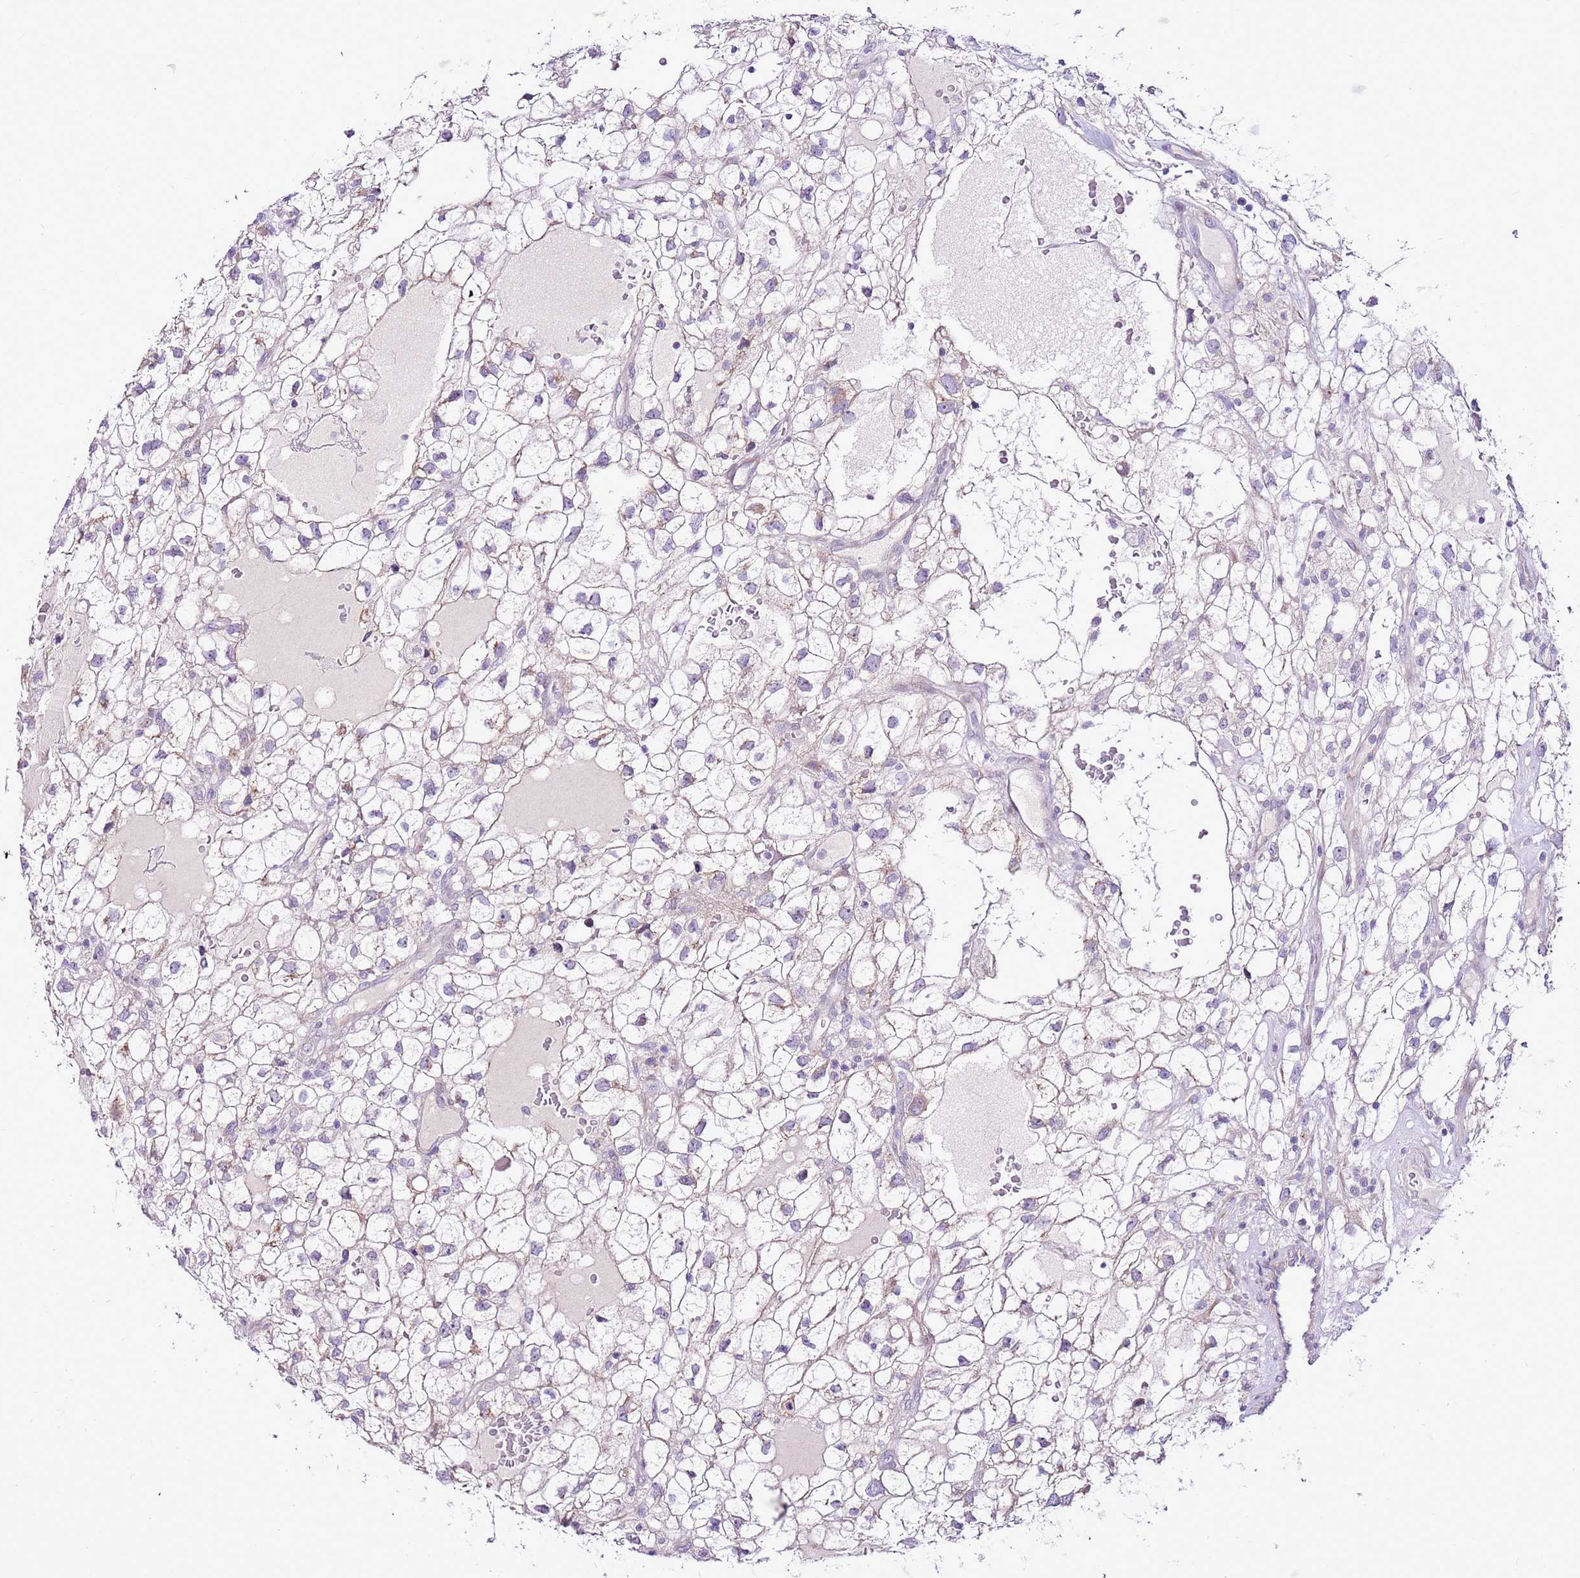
{"staining": {"intensity": "weak", "quantity": "<25%", "location": "cytoplasmic/membranous"}, "tissue": "renal cancer", "cell_type": "Tumor cells", "image_type": "cancer", "snomed": [{"axis": "morphology", "description": "Adenocarcinoma, NOS"}, {"axis": "topography", "description": "Kidney"}], "caption": "DAB immunohistochemical staining of adenocarcinoma (renal) reveals no significant expression in tumor cells. Nuclei are stained in blue.", "gene": "SLC38A5", "patient": {"sex": "male", "age": 59}}